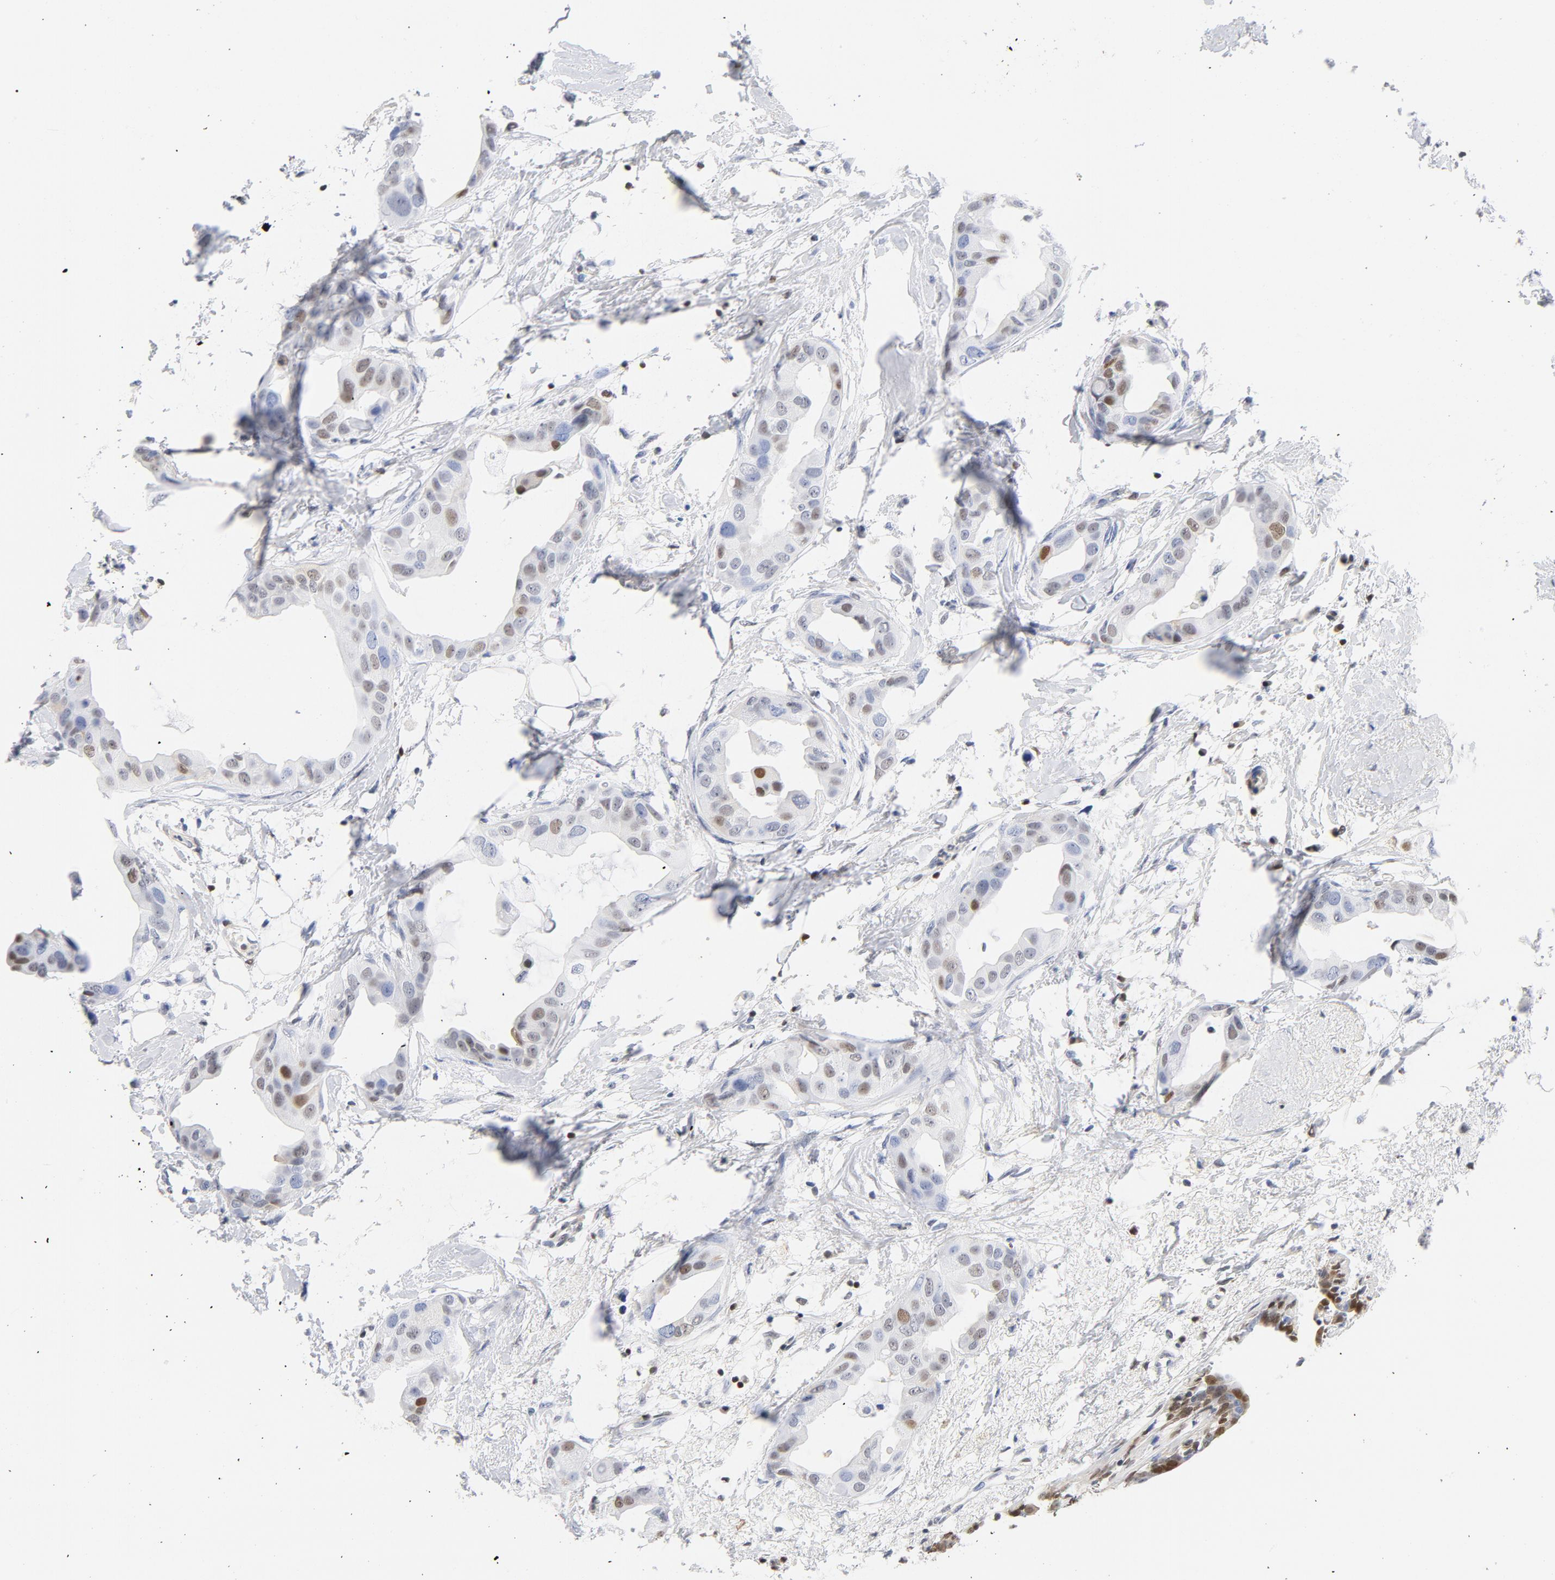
{"staining": {"intensity": "moderate", "quantity": "25%-75%", "location": "nuclear"}, "tissue": "breast cancer", "cell_type": "Tumor cells", "image_type": "cancer", "snomed": [{"axis": "morphology", "description": "Duct carcinoma"}, {"axis": "topography", "description": "Breast"}], "caption": "There is medium levels of moderate nuclear staining in tumor cells of invasive ductal carcinoma (breast), as demonstrated by immunohistochemical staining (brown color).", "gene": "CDKN1B", "patient": {"sex": "female", "age": 40}}